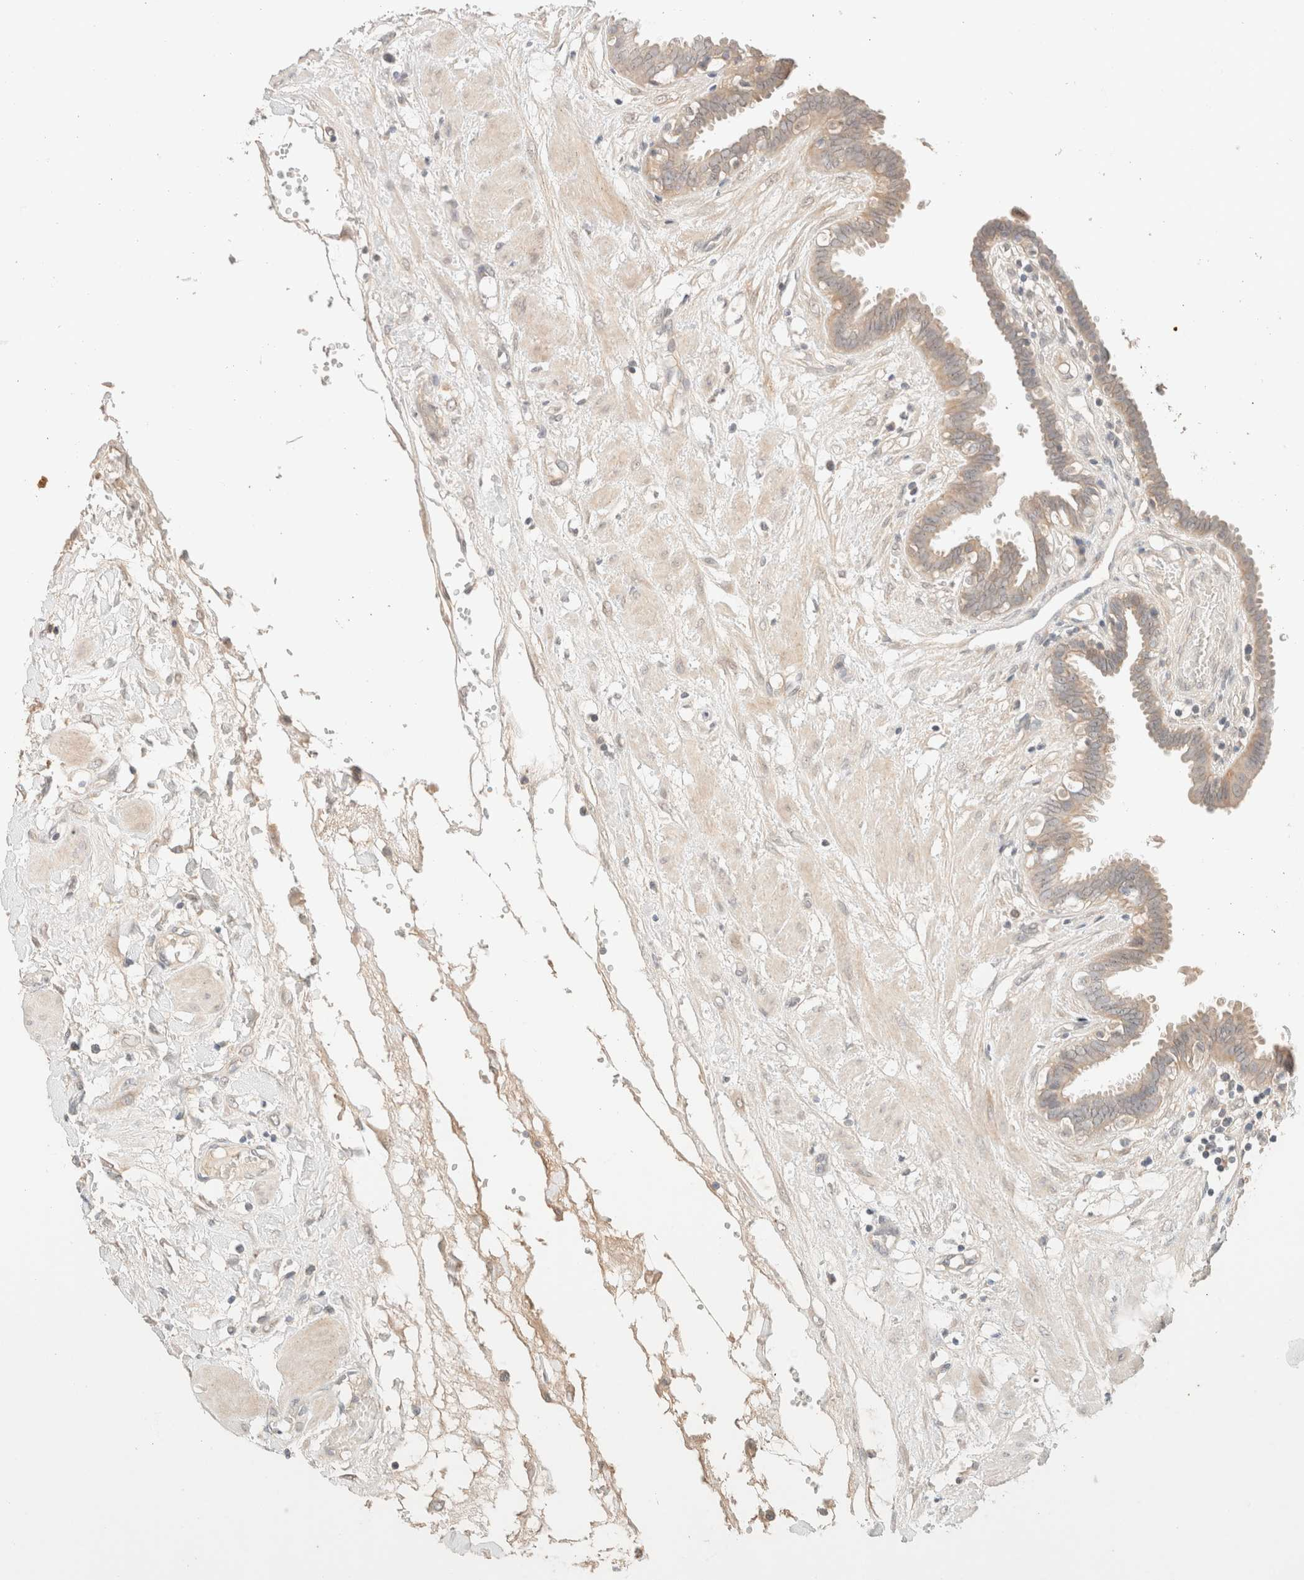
{"staining": {"intensity": "weak", "quantity": "25%-75%", "location": "cytoplasmic/membranous"}, "tissue": "fallopian tube", "cell_type": "Glandular cells", "image_type": "normal", "snomed": [{"axis": "morphology", "description": "Normal tissue, NOS"}, {"axis": "topography", "description": "Fallopian tube"}, {"axis": "topography", "description": "Placenta"}], "caption": "DAB (3,3'-diaminobenzidine) immunohistochemical staining of unremarkable human fallopian tube displays weak cytoplasmic/membranous protein positivity in about 25%-75% of glandular cells.", "gene": "SARM1", "patient": {"sex": "female", "age": 32}}